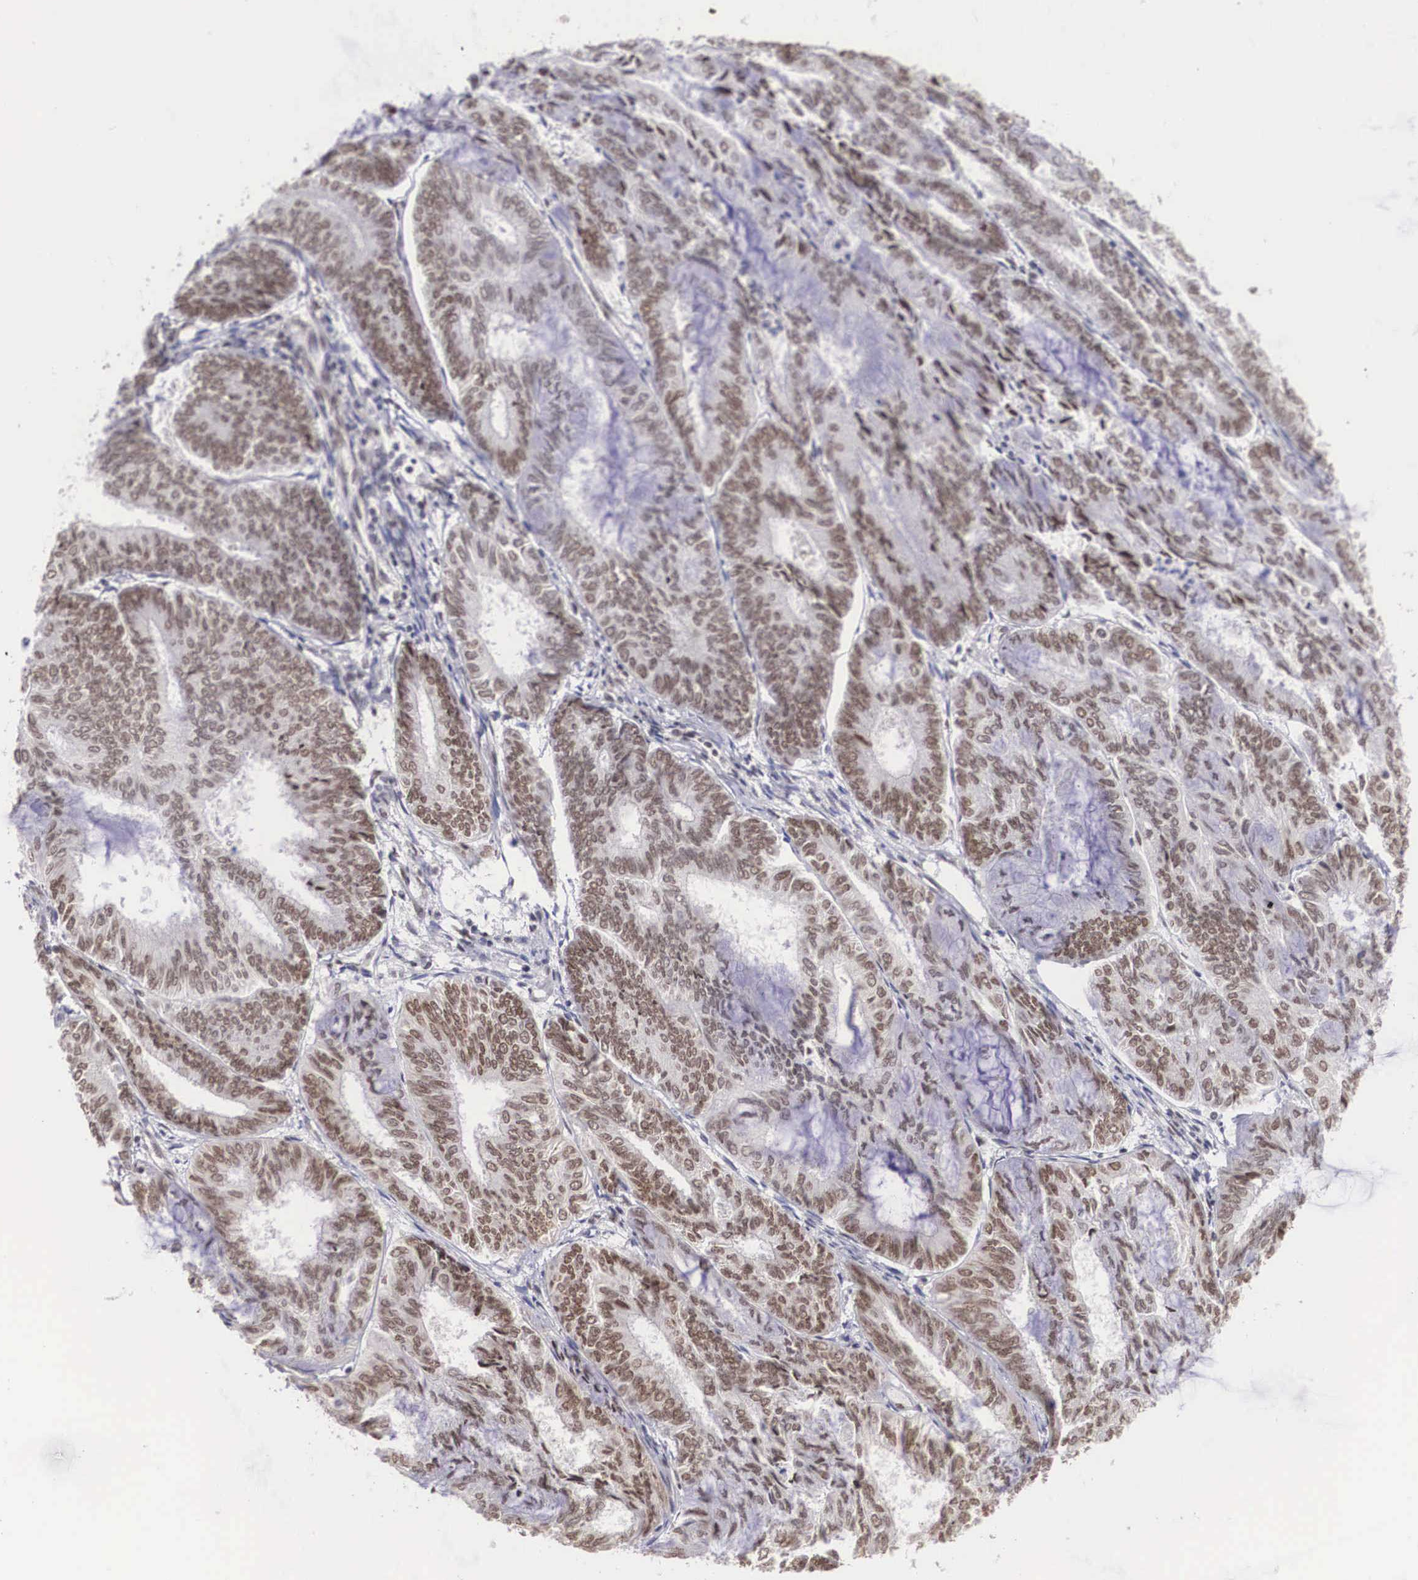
{"staining": {"intensity": "weak", "quantity": ">75%", "location": "nuclear"}, "tissue": "endometrial cancer", "cell_type": "Tumor cells", "image_type": "cancer", "snomed": [{"axis": "morphology", "description": "Adenocarcinoma, NOS"}, {"axis": "topography", "description": "Endometrium"}], "caption": "Immunohistochemistry (IHC) (DAB (3,3'-diaminobenzidine)) staining of endometrial cancer demonstrates weak nuclear protein staining in about >75% of tumor cells.", "gene": "MORC2", "patient": {"sex": "female", "age": 59}}